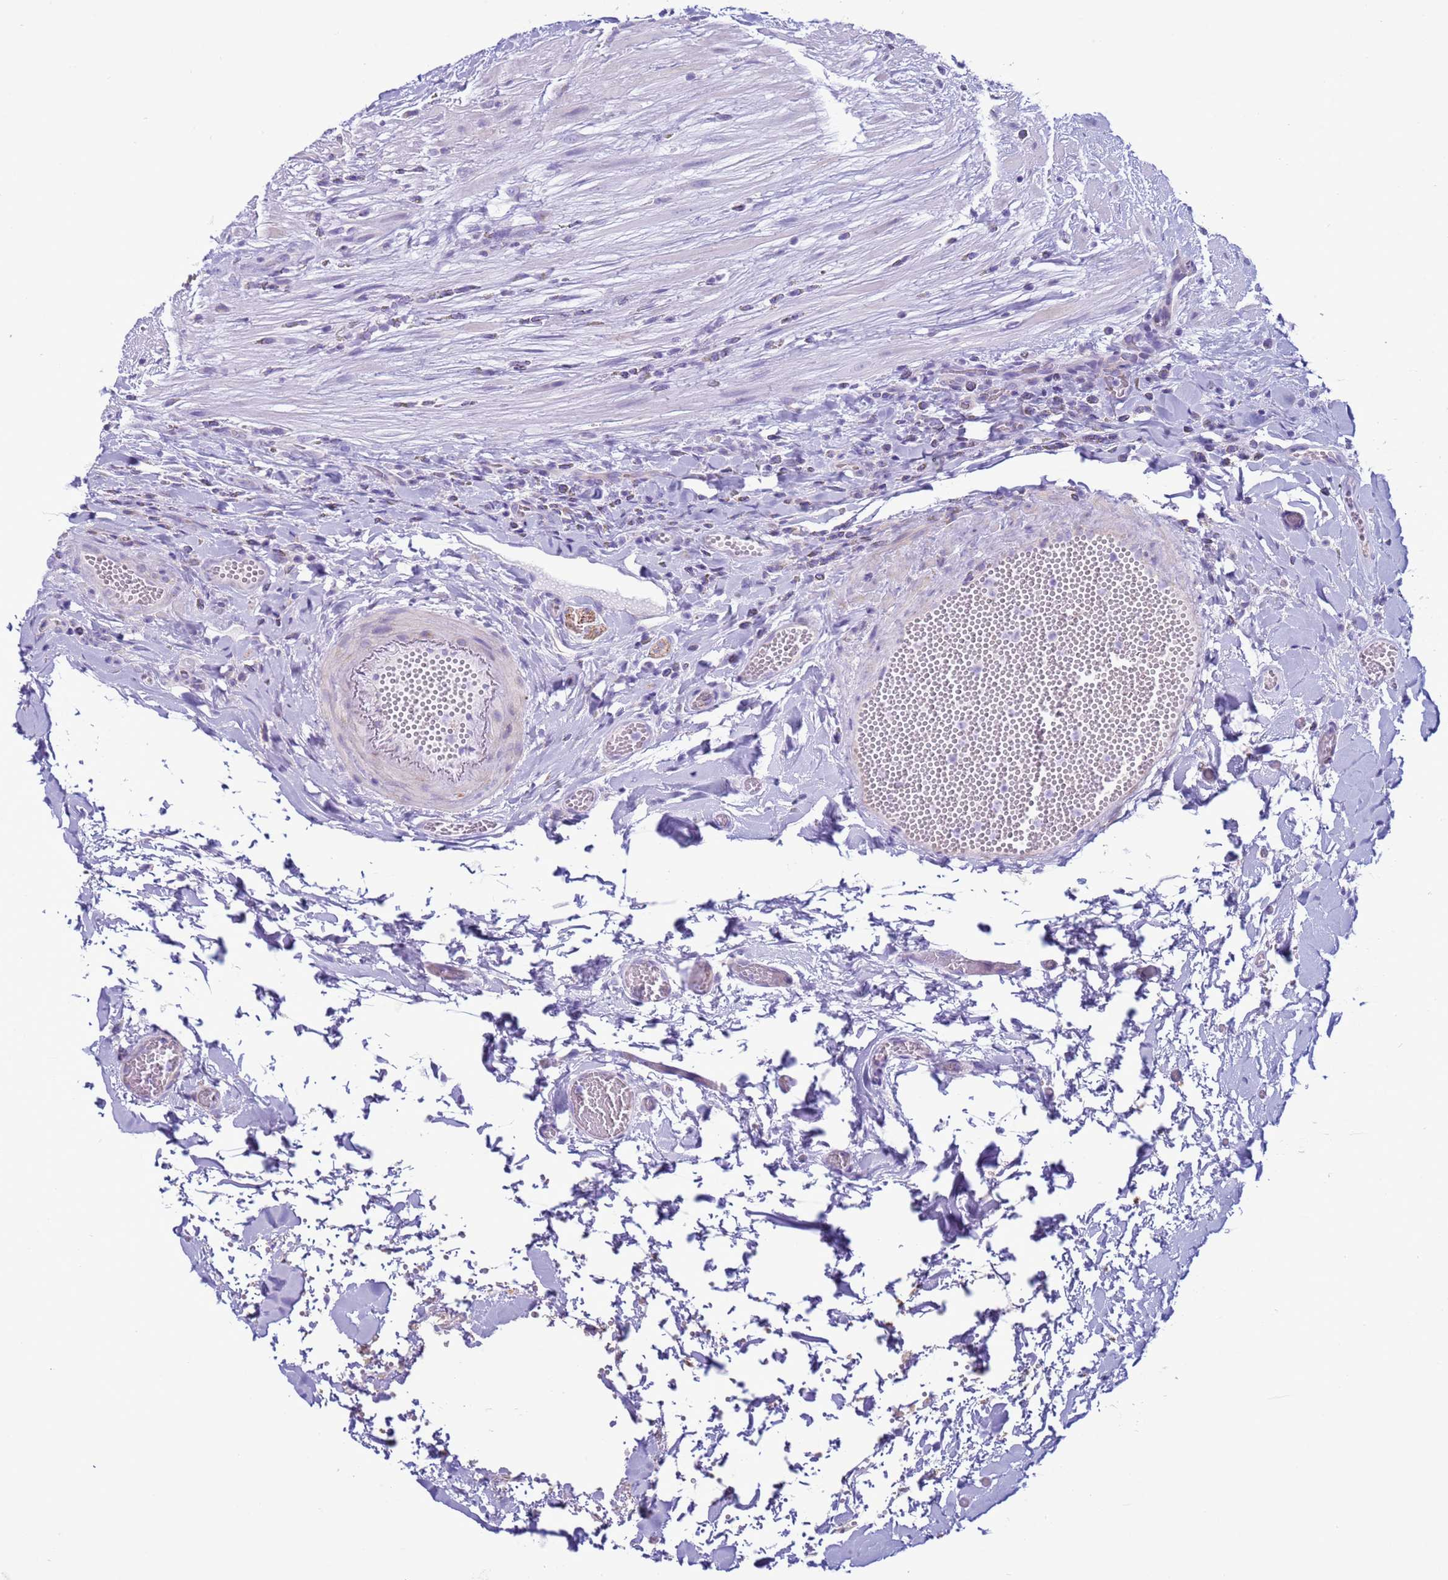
{"staining": {"intensity": "negative", "quantity": "none", "location": "none"}, "tissue": "gallbladder", "cell_type": "Glandular cells", "image_type": "normal", "snomed": [{"axis": "morphology", "description": "Normal tissue, NOS"}, {"axis": "topography", "description": "Gallbladder"}], "caption": "An immunohistochemistry image of unremarkable gallbladder is shown. There is no staining in glandular cells of gallbladder.", "gene": "CST1", "patient": {"sex": "male", "age": 55}}